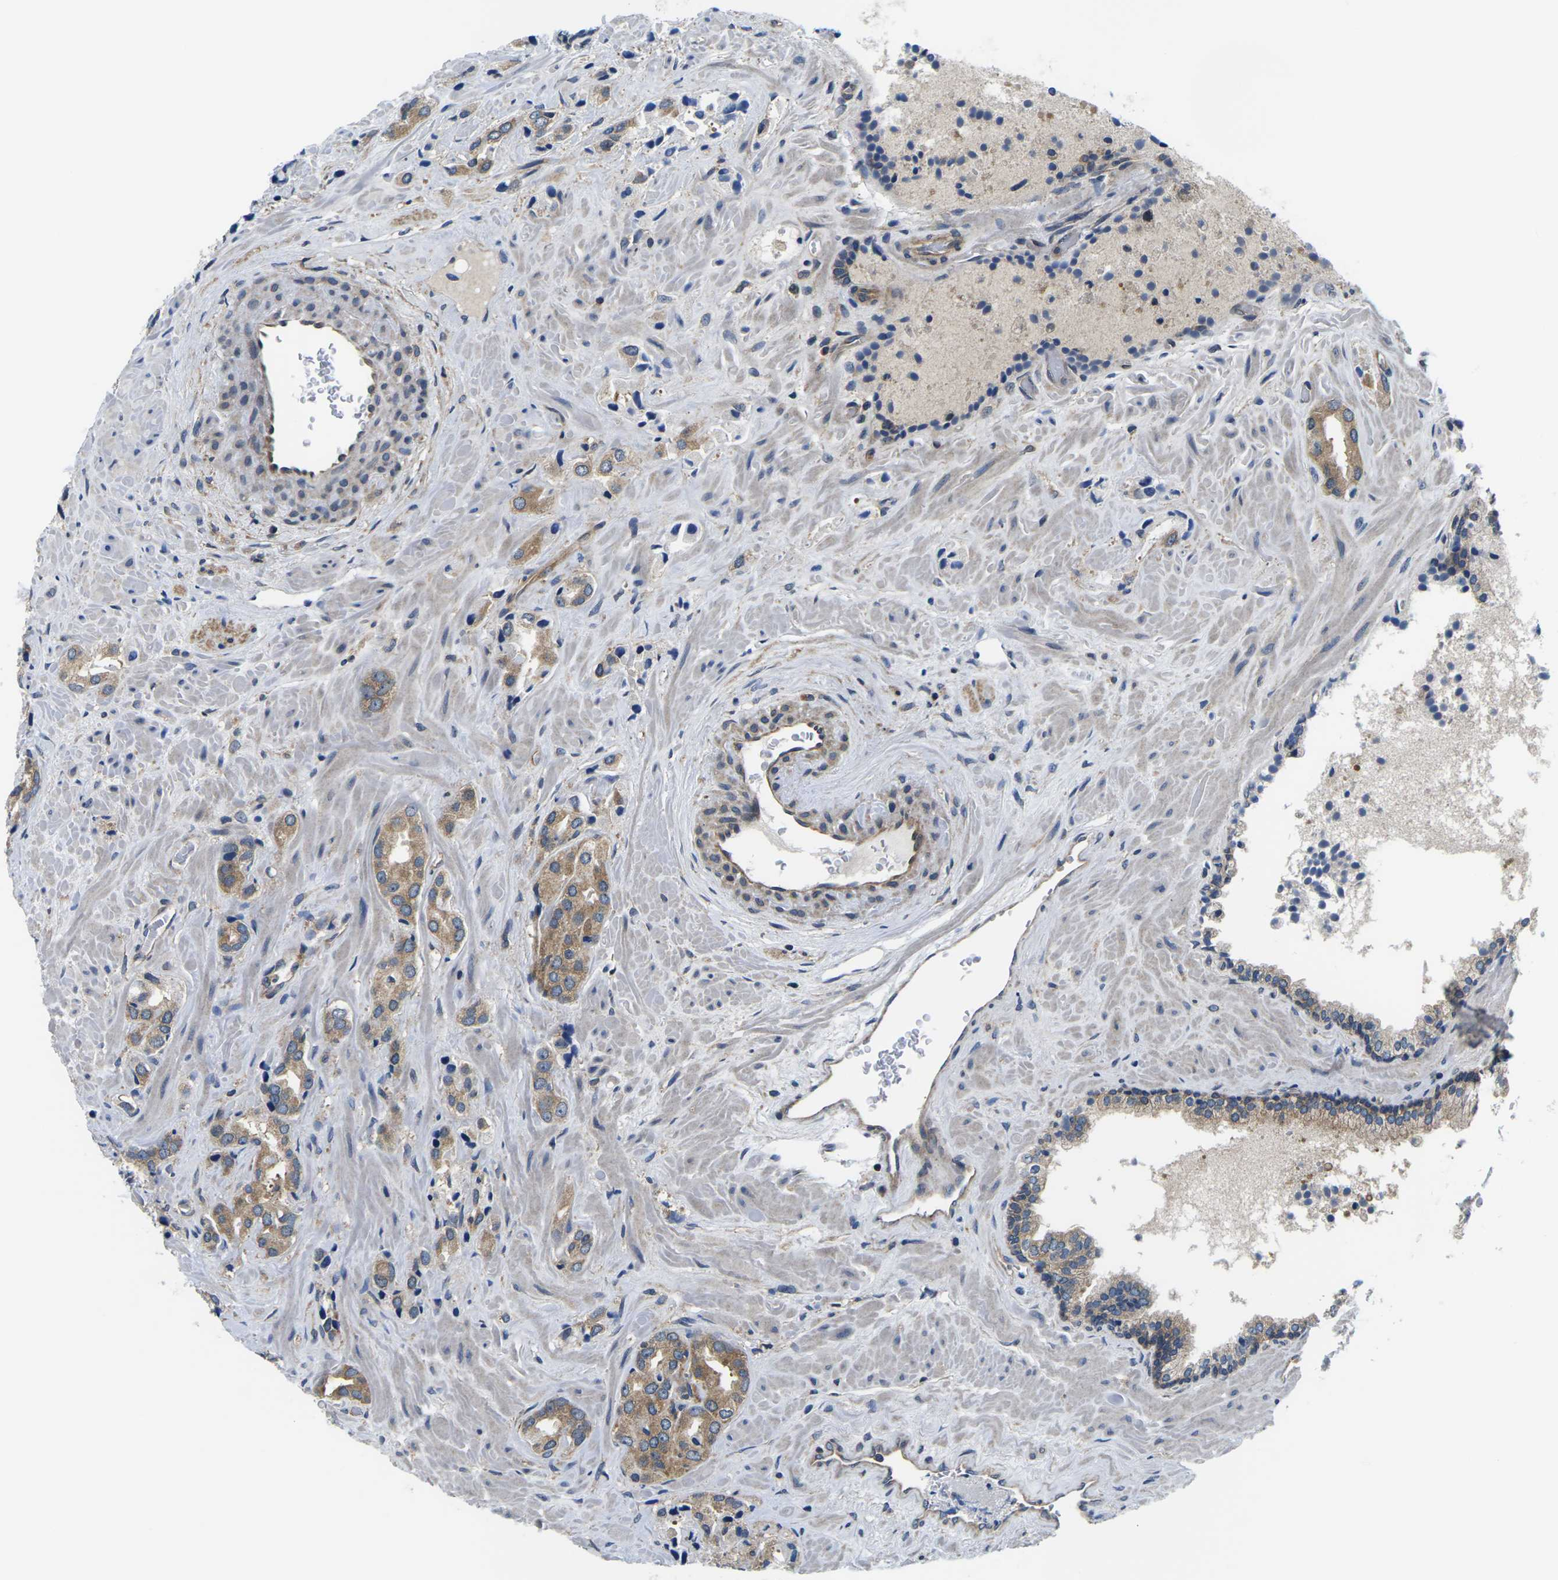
{"staining": {"intensity": "moderate", "quantity": ">75%", "location": "cytoplasmic/membranous"}, "tissue": "prostate cancer", "cell_type": "Tumor cells", "image_type": "cancer", "snomed": [{"axis": "morphology", "description": "Adenocarcinoma, High grade"}, {"axis": "topography", "description": "Prostate"}], "caption": "An IHC photomicrograph of neoplastic tissue is shown. Protein staining in brown shows moderate cytoplasmic/membranous positivity in prostate cancer within tumor cells. (IHC, brightfield microscopy, high magnification).", "gene": "GSK3B", "patient": {"sex": "male", "age": 64}}